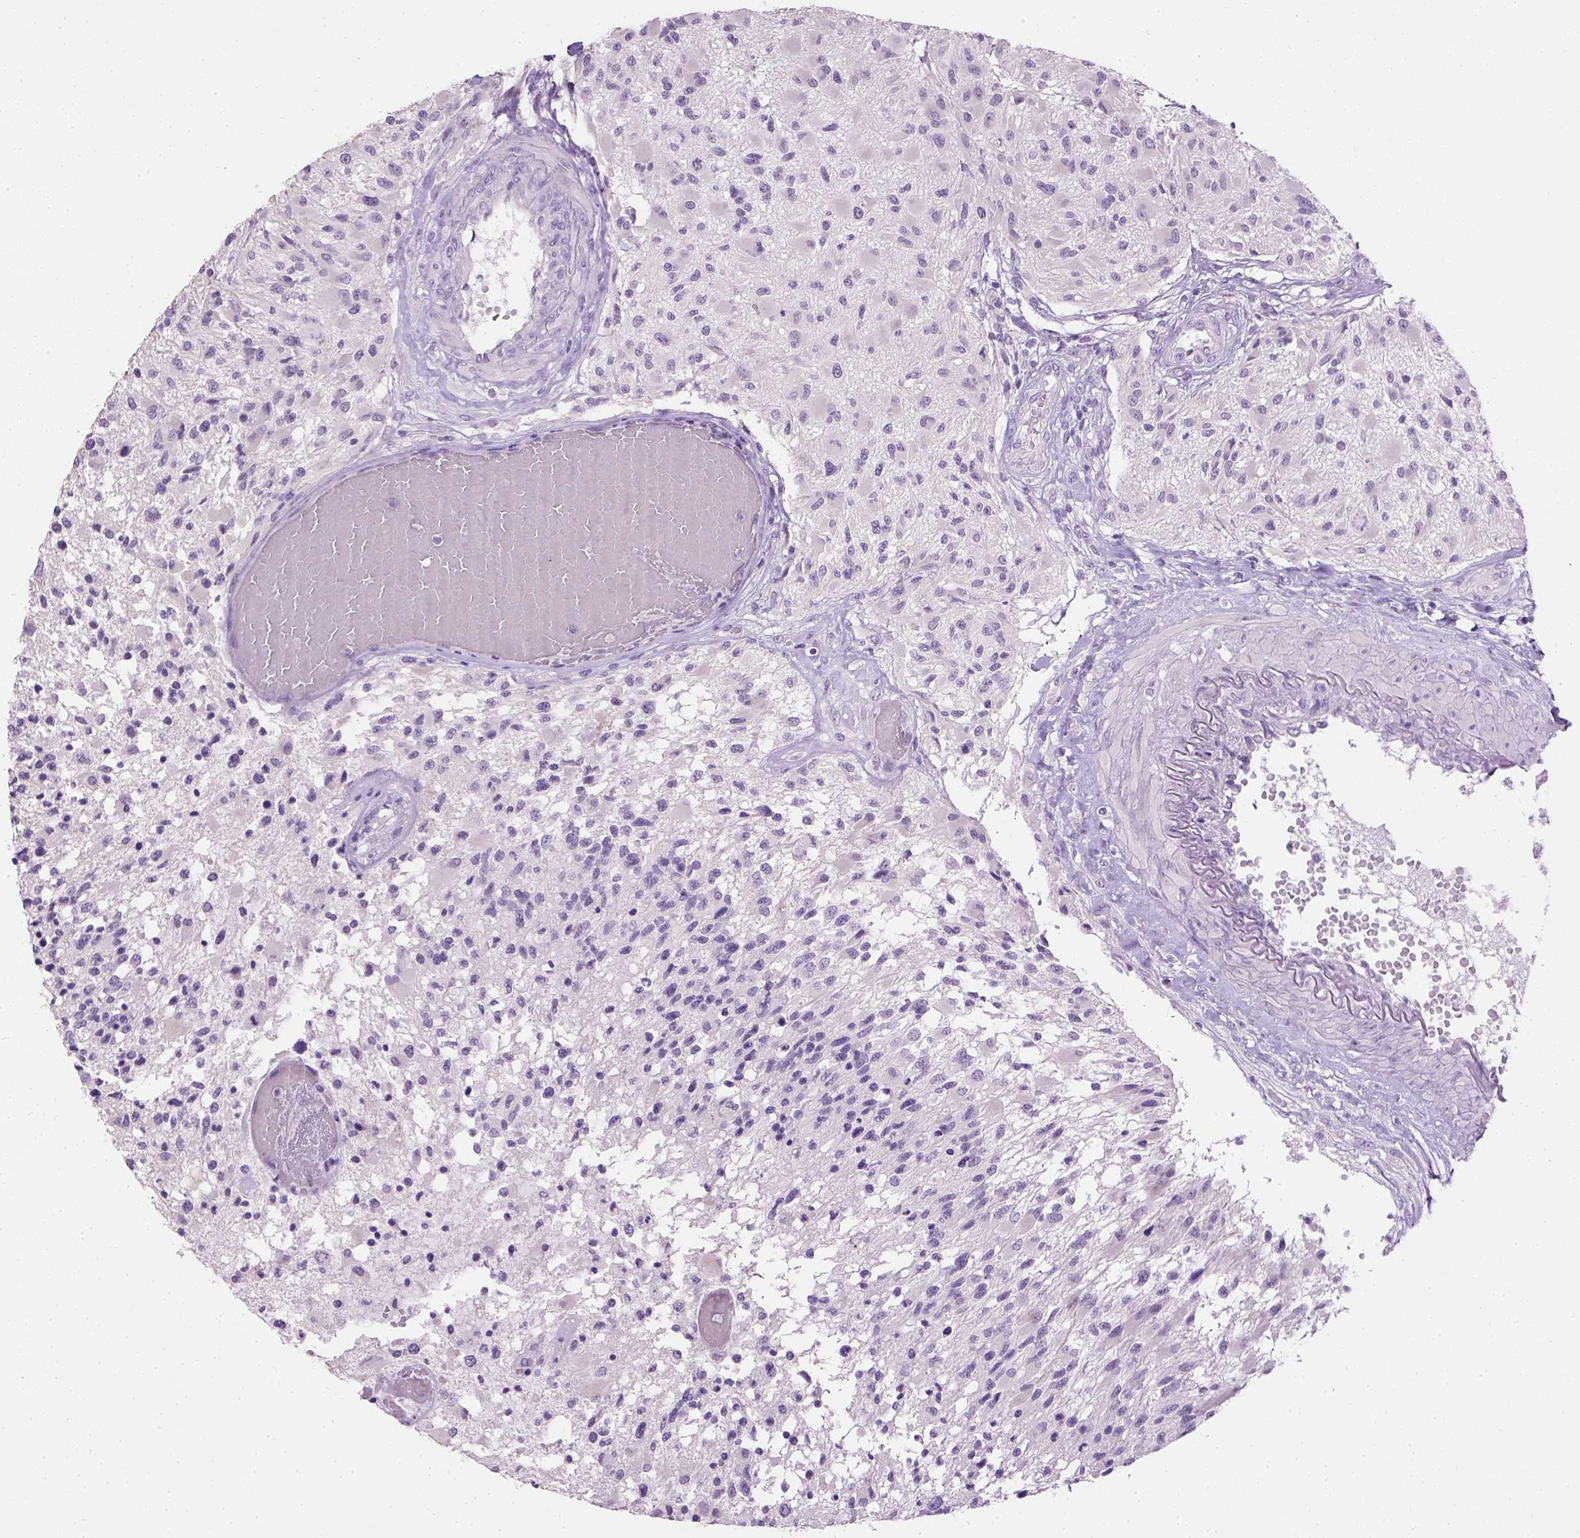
{"staining": {"intensity": "negative", "quantity": "none", "location": "none"}, "tissue": "glioma", "cell_type": "Tumor cells", "image_type": "cancer", "snomed": [{"axis": "morphology", "description": "Glioma, malignant, High grade"}, {"axis": "topography", "description": "Brain"}], "caption": "The immunohistochemistry photomicrograph has no significant staining in tumor cells of malignant glioma (high-grade) tissue. (DAB immunohistochemistry (IHC) with hematoxylin counter stain).", "gene": "CYP24A1", "patient": {"sex": "female", "age": 63}}